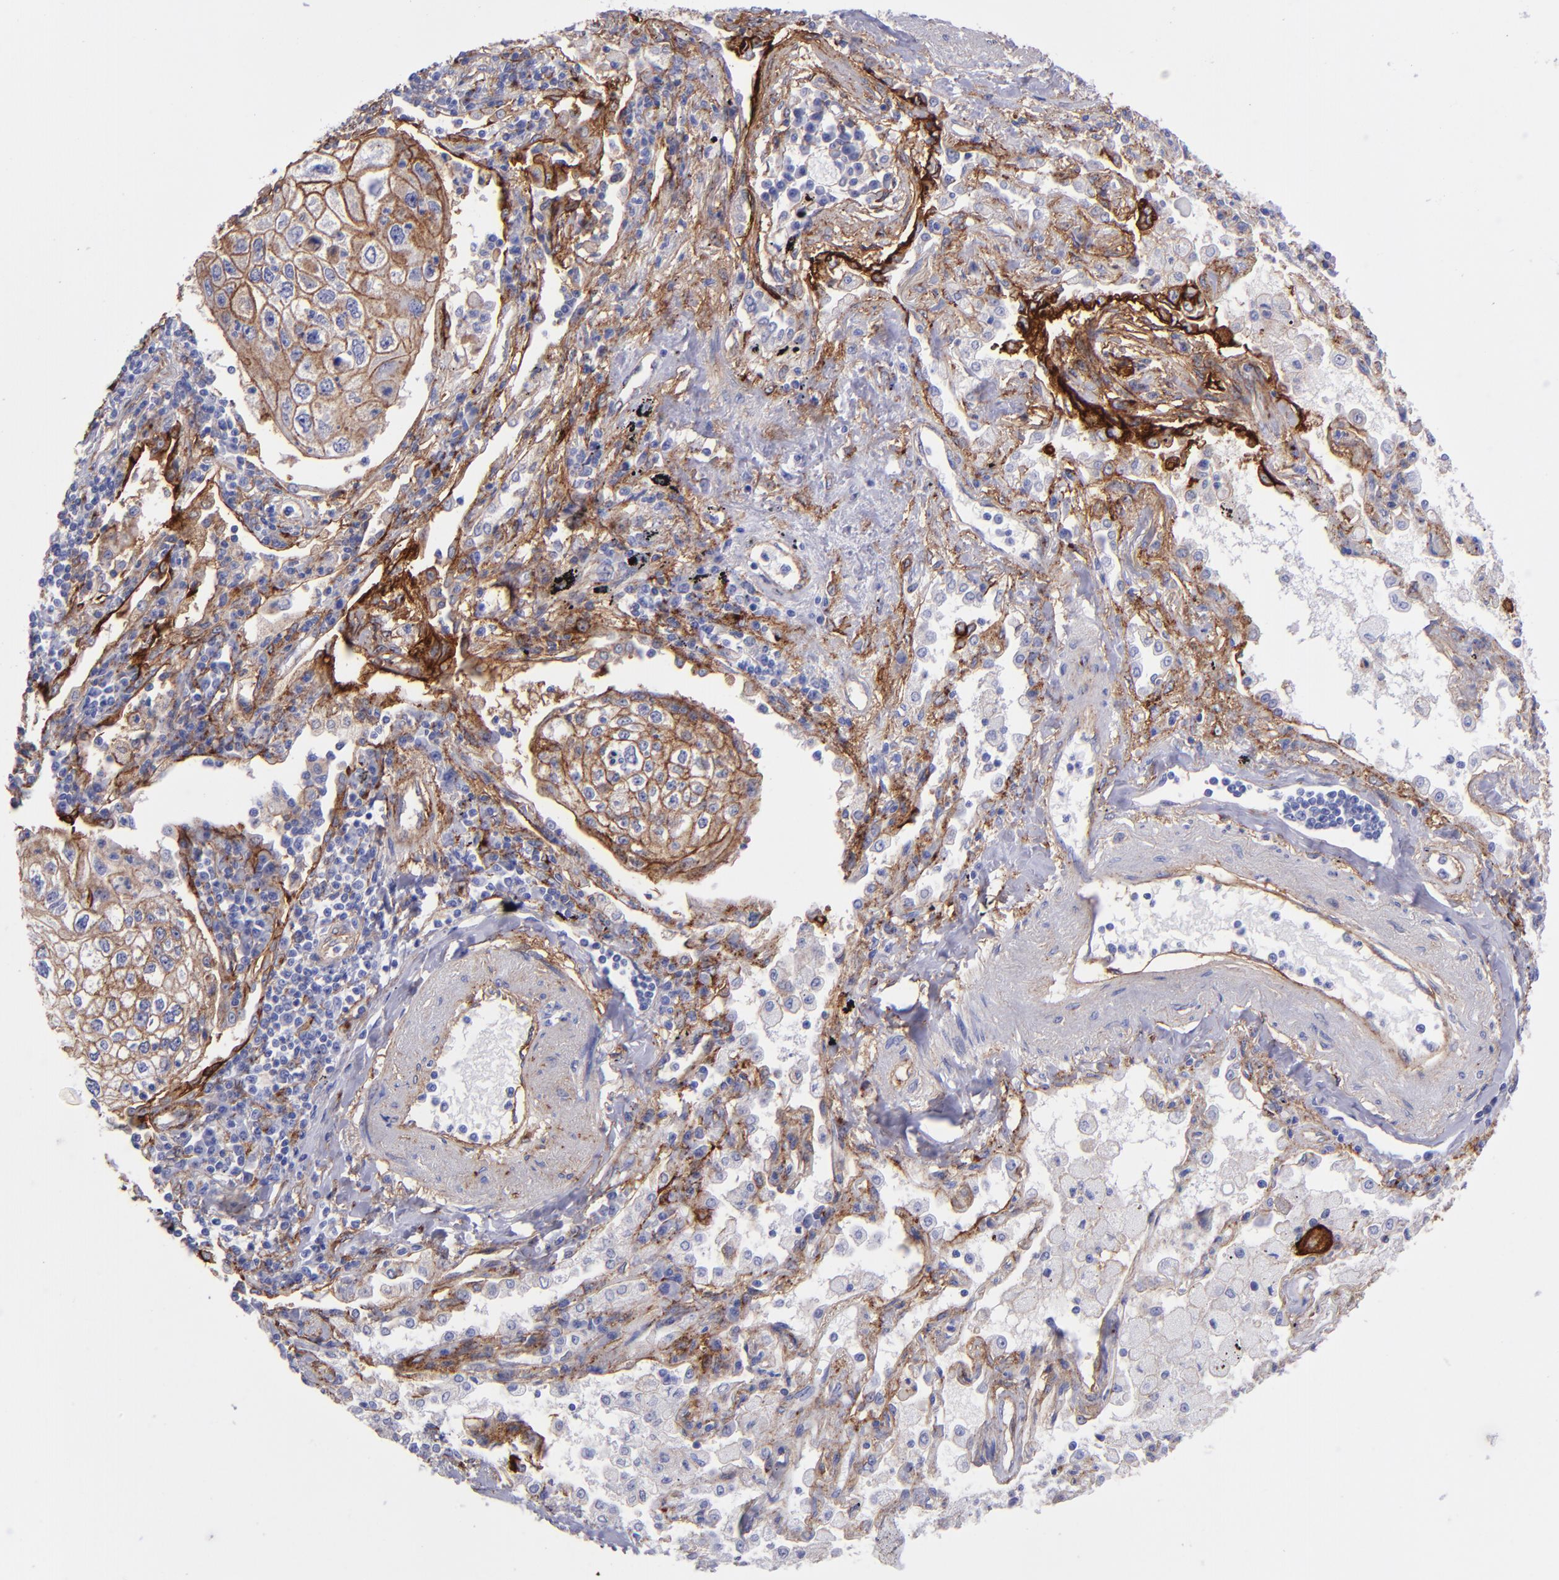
{"staining": {"intensity": "moderate", "quantity": ">75%", "location": "cytoplasmic/membranous"}, "tissue": "lung cancer", "cell_type": "Tumor cells", "image_type": "cancer", "snomed": [{"axis": "morphology", "description": "Squamous cell carcinoma, NOS"}, {"axis": "topography", "description": "Lung"}], "caption": "IHC of human lung cancer (squamous cell carcinoma) exhibits medium levels of moderate cytoplasmic/membranous positivity in approximately >75% of tumor cells.", "gene": "ITGAV", "patient": {"sex": "male", "age": 75}}